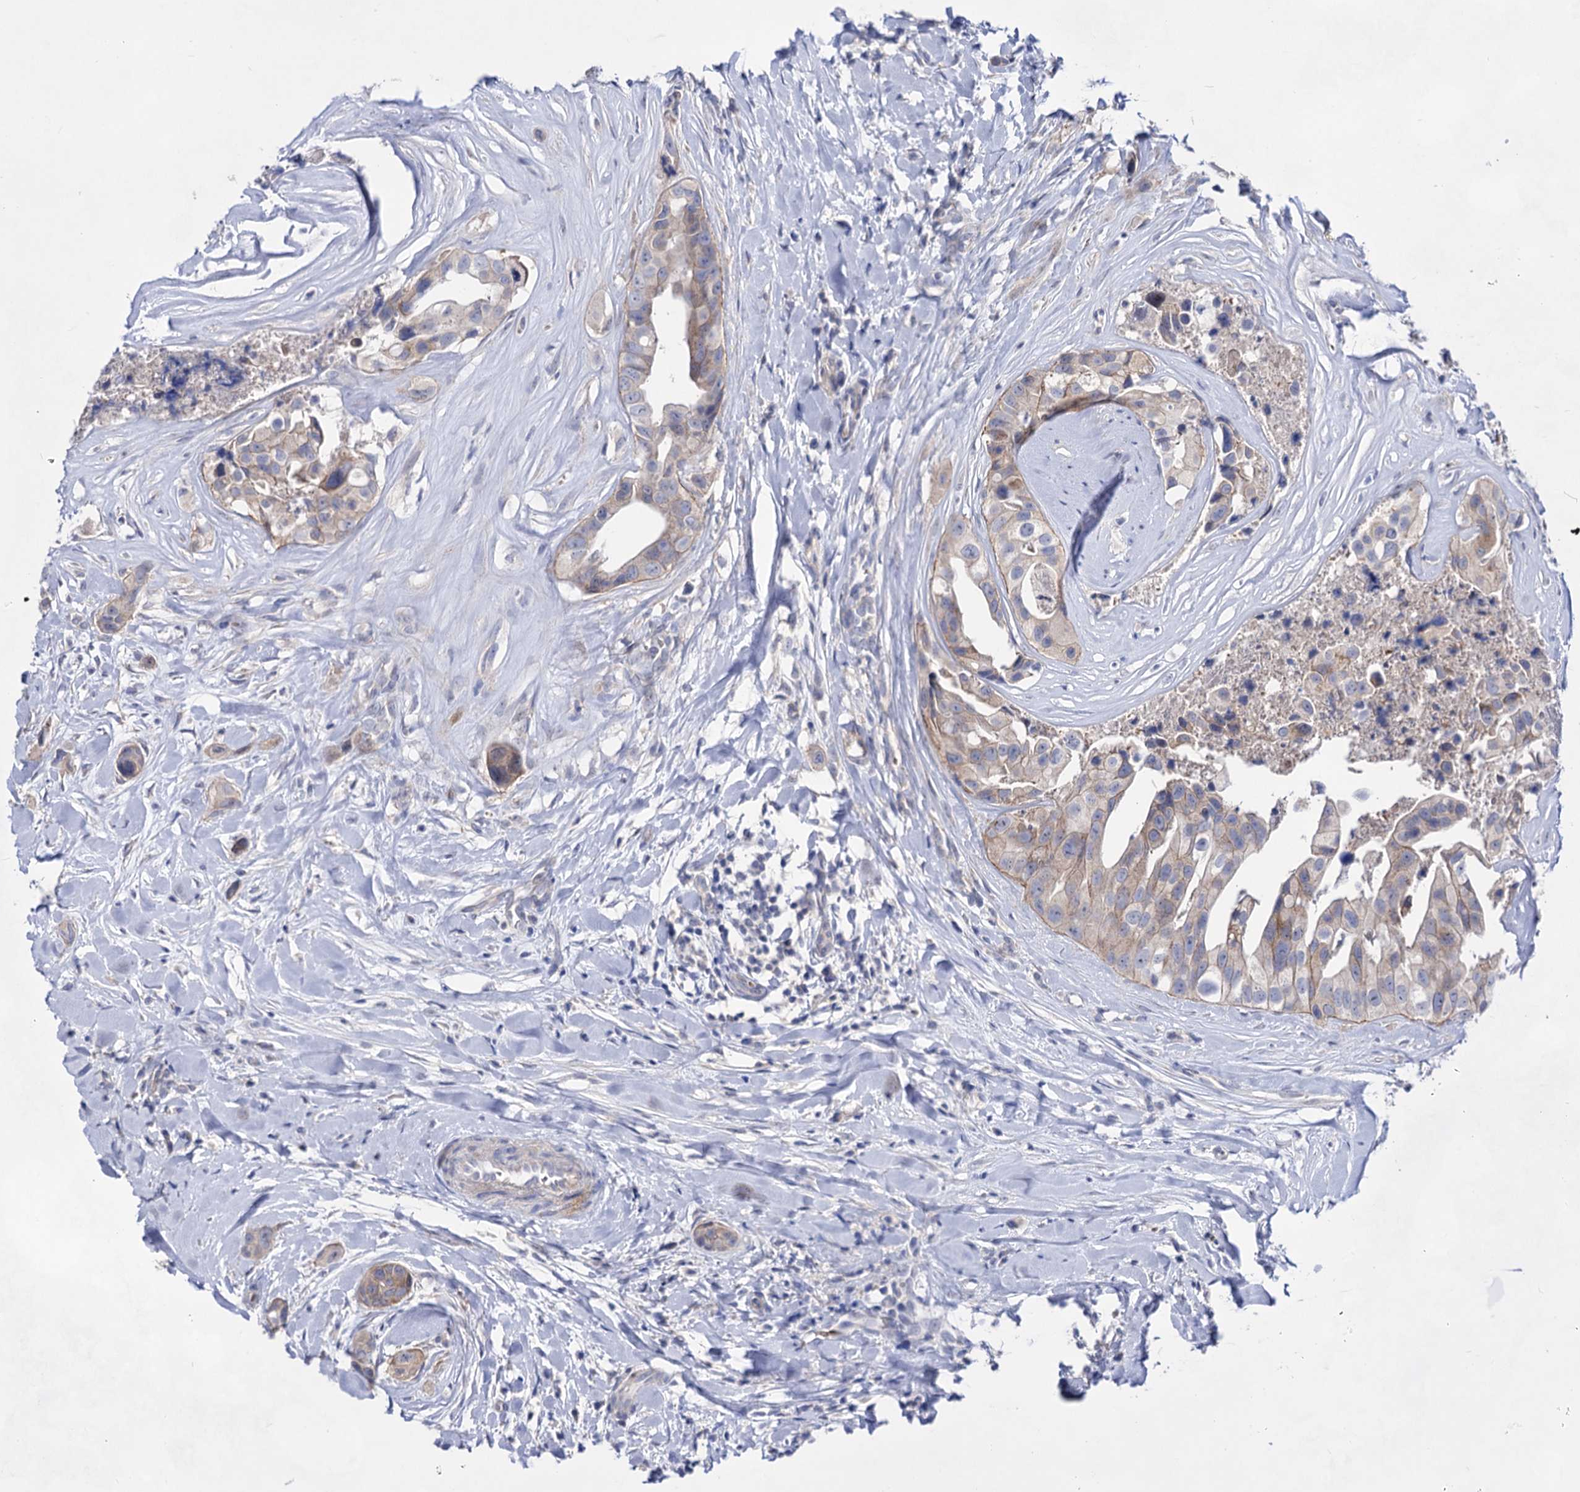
{"staining": {"intensity": "weak", "quantity": "25%-75%", "location": "cytoplasmic/membranous"}, "tissue": "head and neck cancer", "cell_type": "Tumor cells", "image_type": "cancer", "snomed": [{"axis": "morphology", "description": "Adenocarcinoma, NOS"}, {"axis": "morphology", "description": "Adenocarcinoma, metastatic, NOS"}, {"axis": "topography", "description": "Head-Neck"}], "caption": "Brown immunohistochemical staining in human adenocarcinoma (head and neck) demonstrates weak cytoplasmic/membranous staining in approximately 25%-75% of tumor cells.", "gene": "PLIN1", "patient": {"sex": "male", "age": 75}}